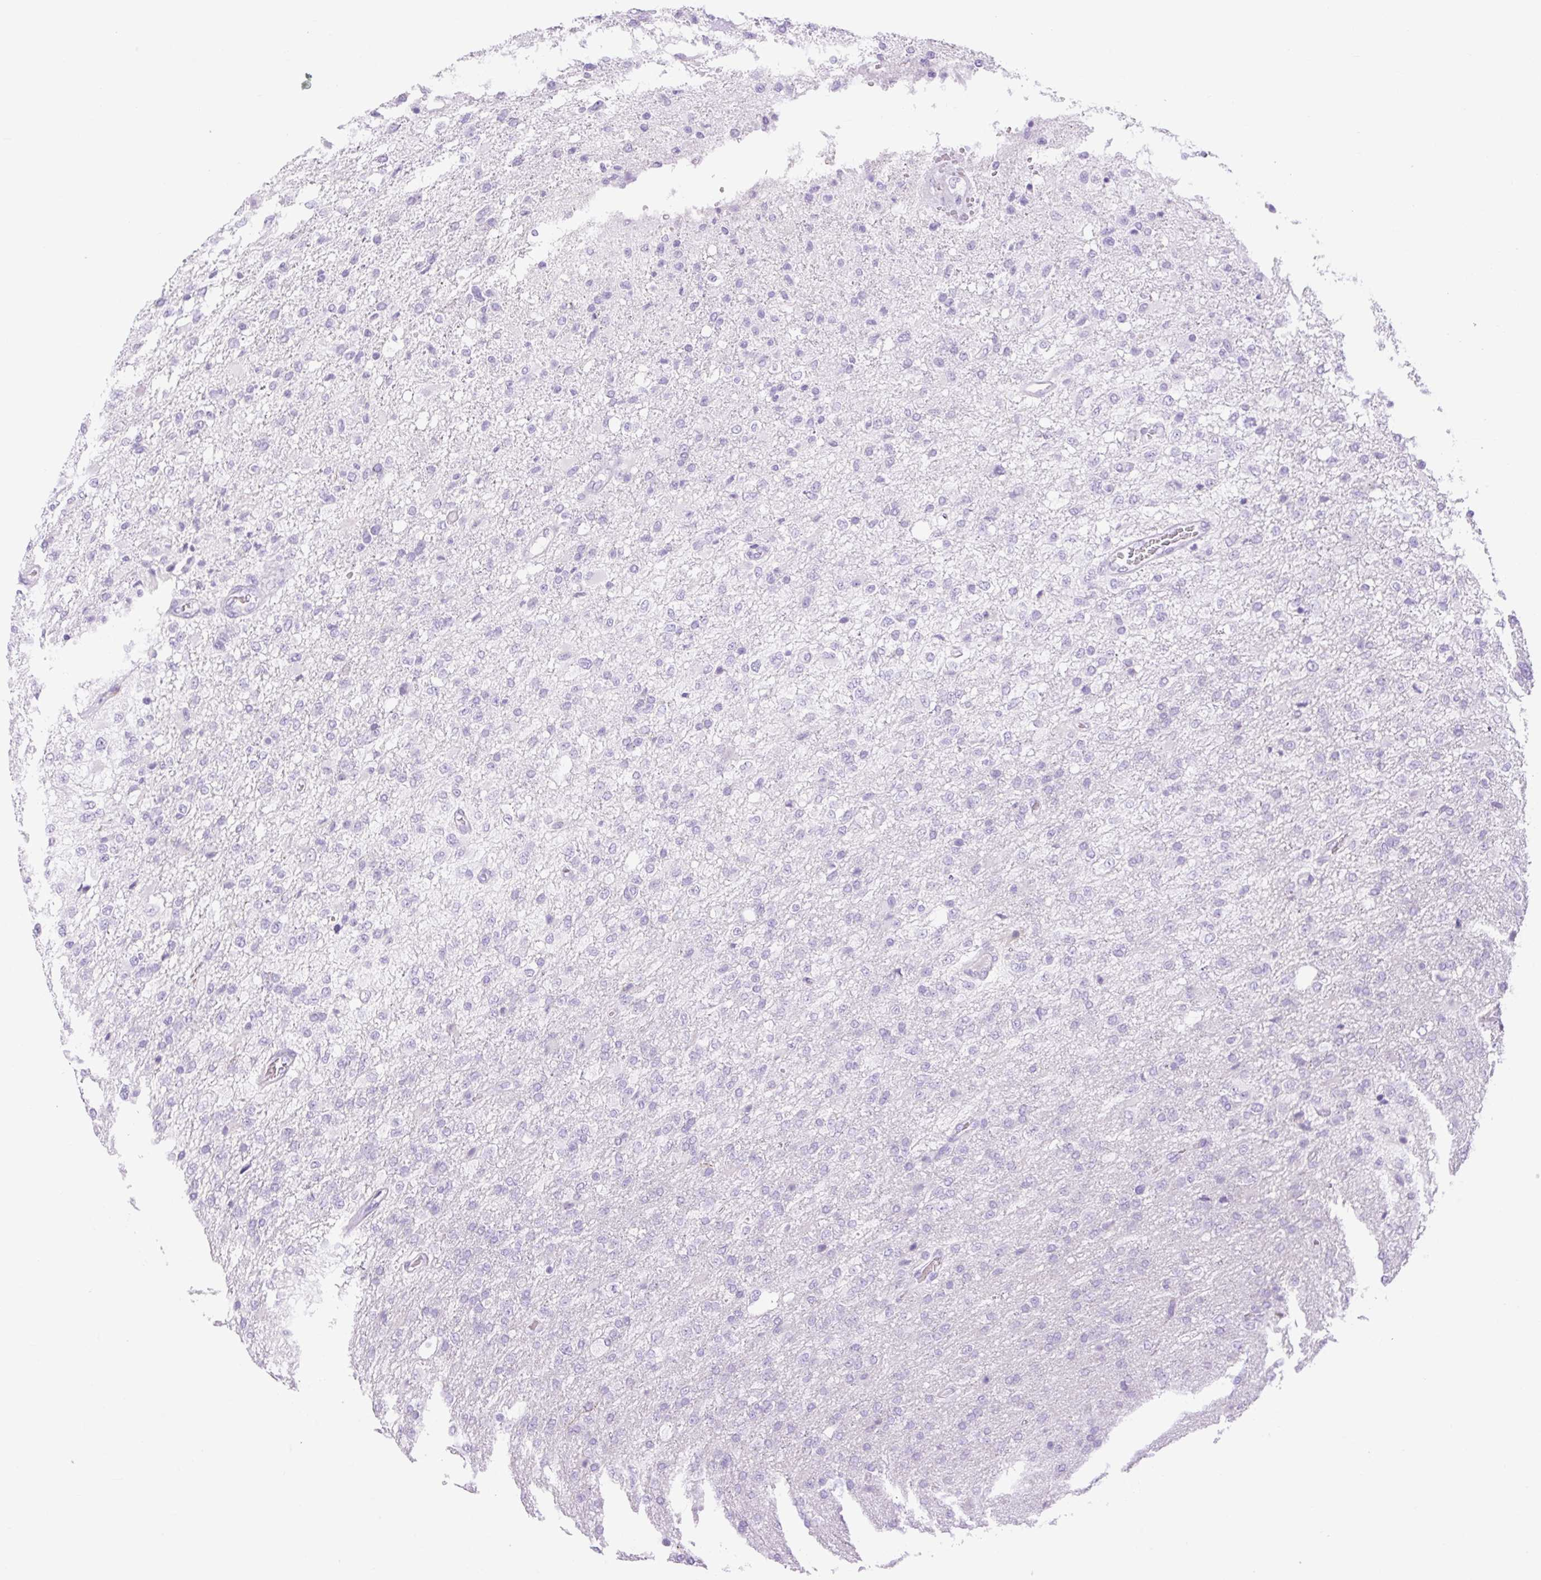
{"staining": {"intensity": "negative", "quantity": "none", "location": "none"}, "tissue": "glioma", "cell_type": "Tumor cells", "image_type": "cancer", "snomed": [{"axis": "morphology", "description": "Glioma, malignant, High grade"}, {"axis": "topography", "description": "Brain"}], "caption": "This photomicrograph is of malignant high-grade glioma stained with immunohistochemistry to label a protein in brown with the nuclei are counter-stained blue. There is no positivity in tumor cells.", "gene": "SLC25A40", "patient": {"sex": "female", "age": 74}}